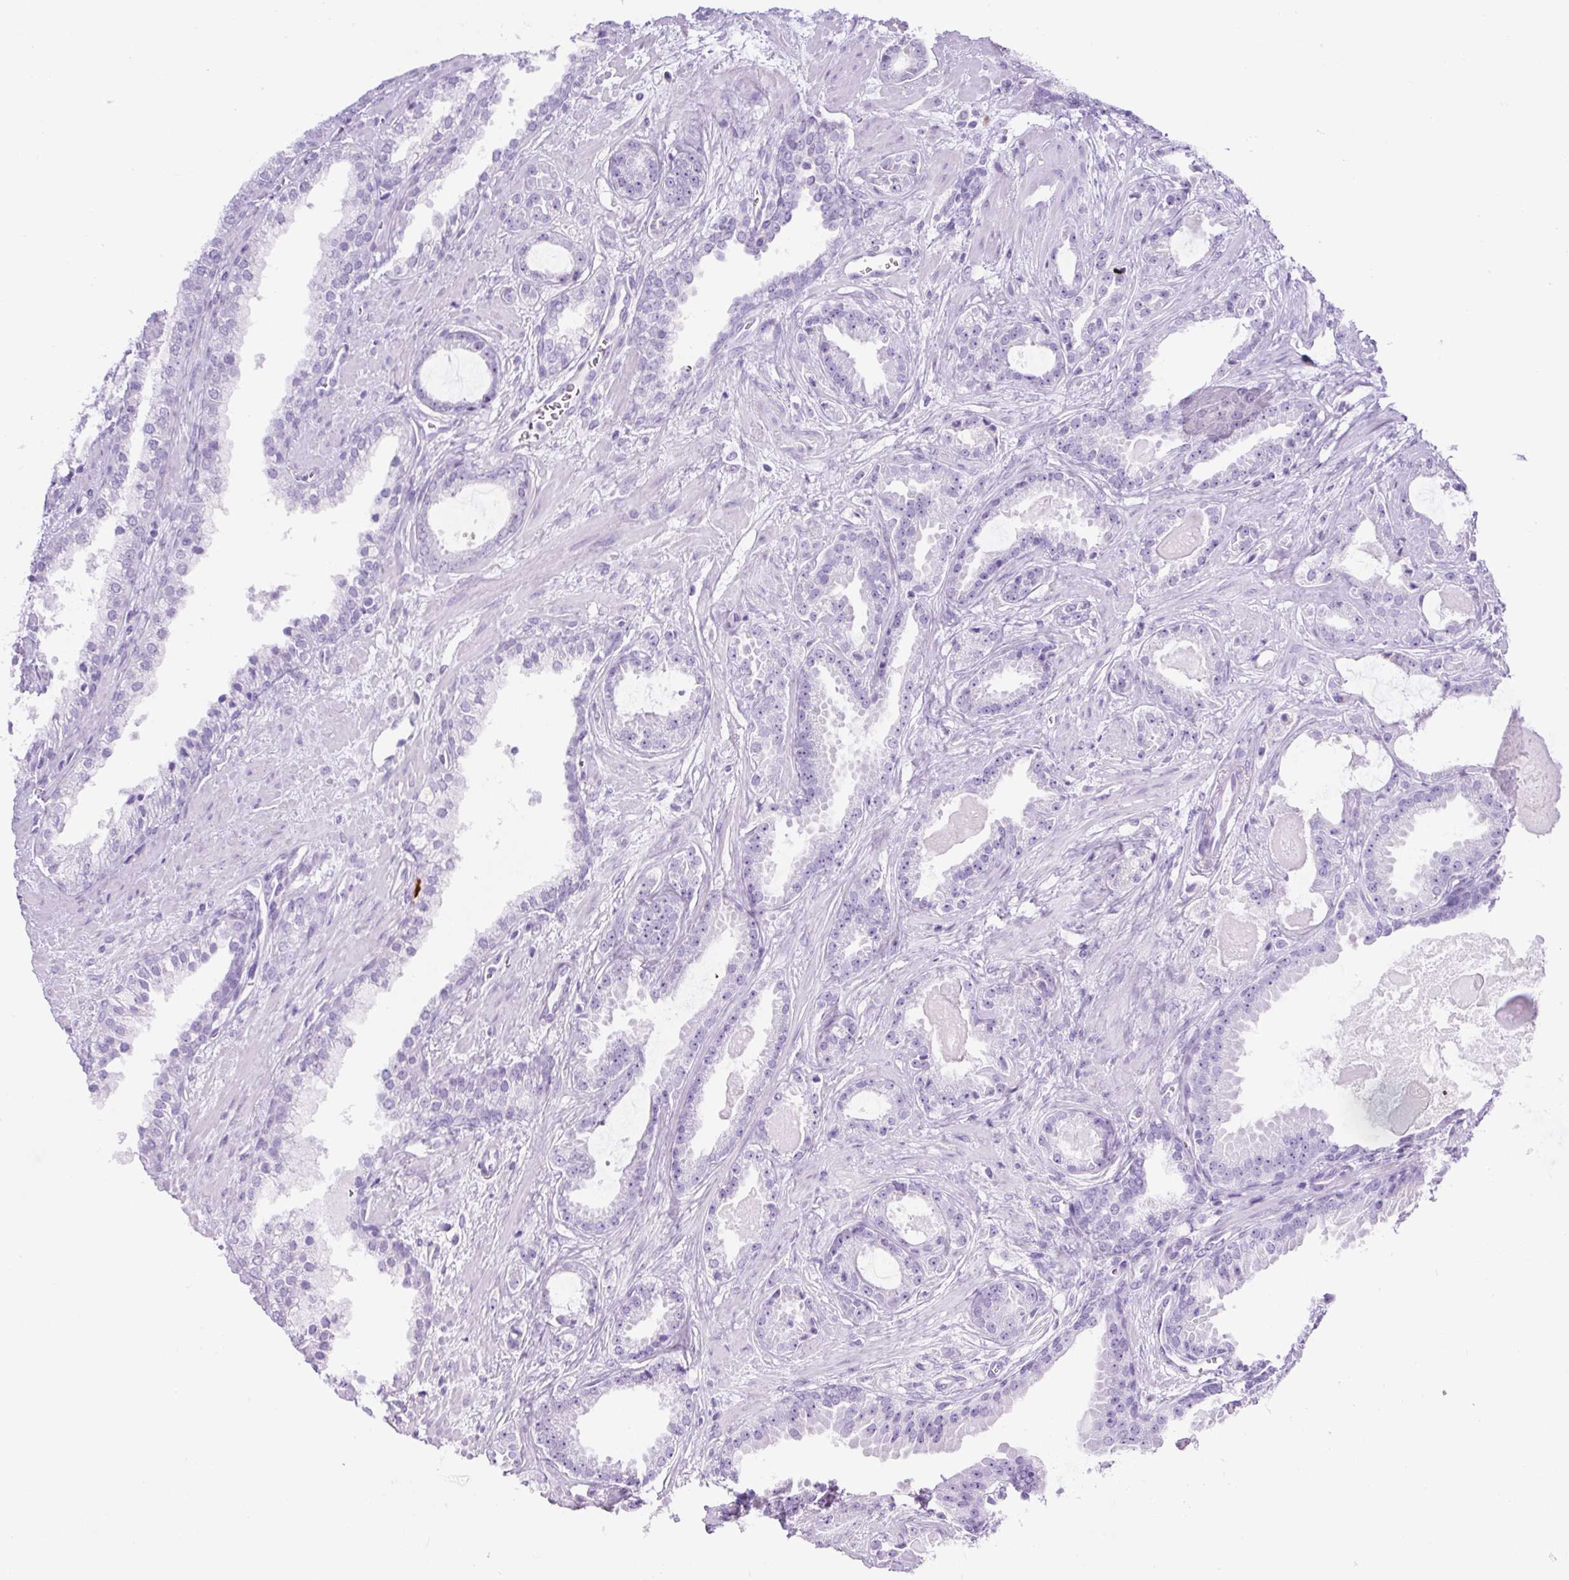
{"staining": {"intensity": "negative", "quantity": "none", "location": "none"}, "tissue": "prostate cancer", "cell_type": "Tumor cells", "image_type": "cancer", "snomed": [{"axis": "morphology", "description": "Adenocarcinoma, Low grade"}, {"axis": "topography", "description": "Prostate"}], "caption": "Immunohistochemical staining of prostate cancer demonstrates no significant staining in tumor cells.", "gene": "TMEM200B", "patient": {"sex": "male", "age": 62}}